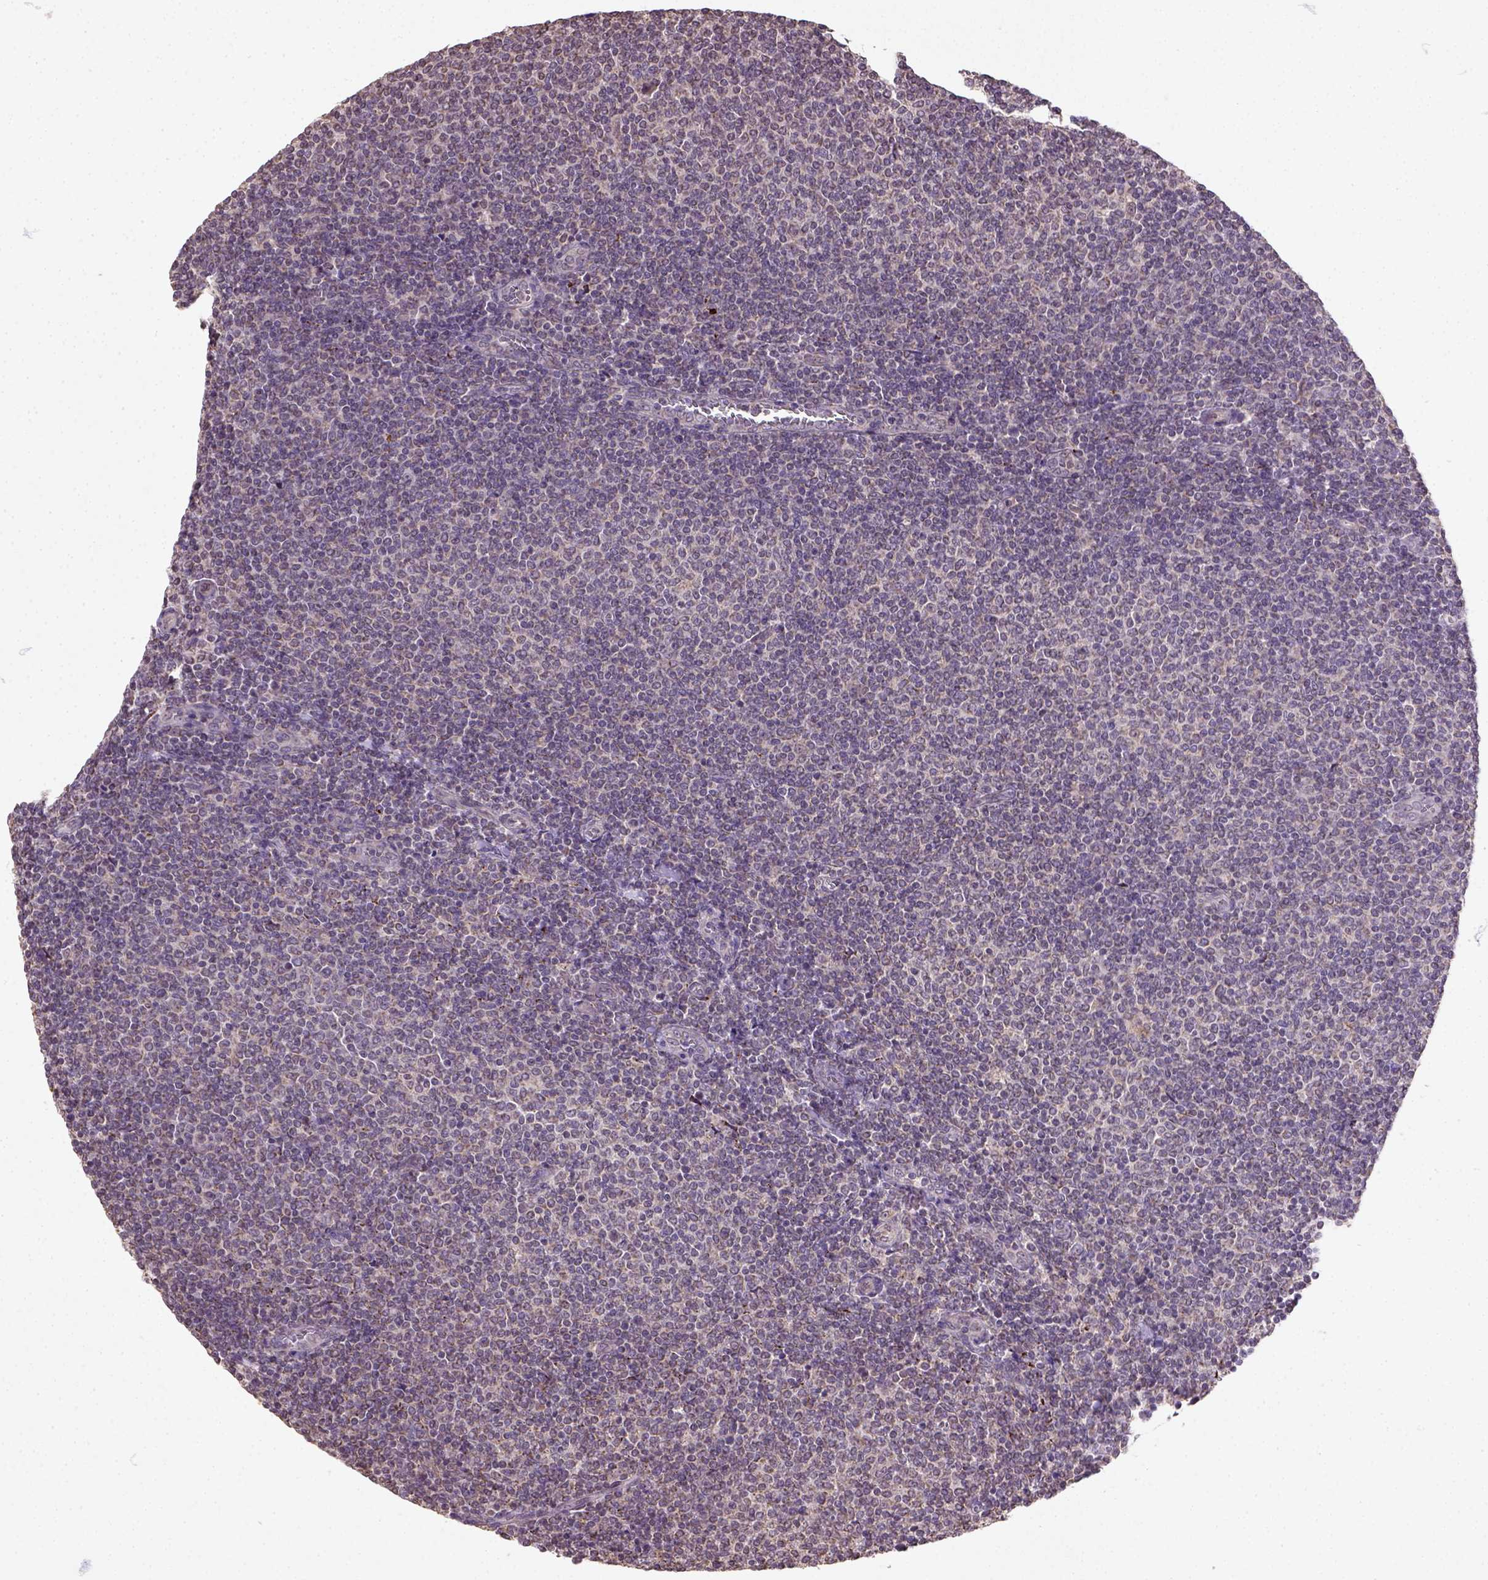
{"staining": {"intensity": "negative", "quantity": "none", "location": "none"}, "tissue": "lymphoma", "cell_type": "Tumor cells", "image_type": "cancer", "snomed": [{"axis": "morphology", "description": "Malignant lymphoma, non-Hodgkin's type, Low grade"}, {"axis": "topography", "description": "Lymph node"}], "caption": "Lymphoma stained for a protein using IHC reveals no expression tumor cells.", "gene": "NUDT10", "patient": {"sex": "male", "age": 52}}